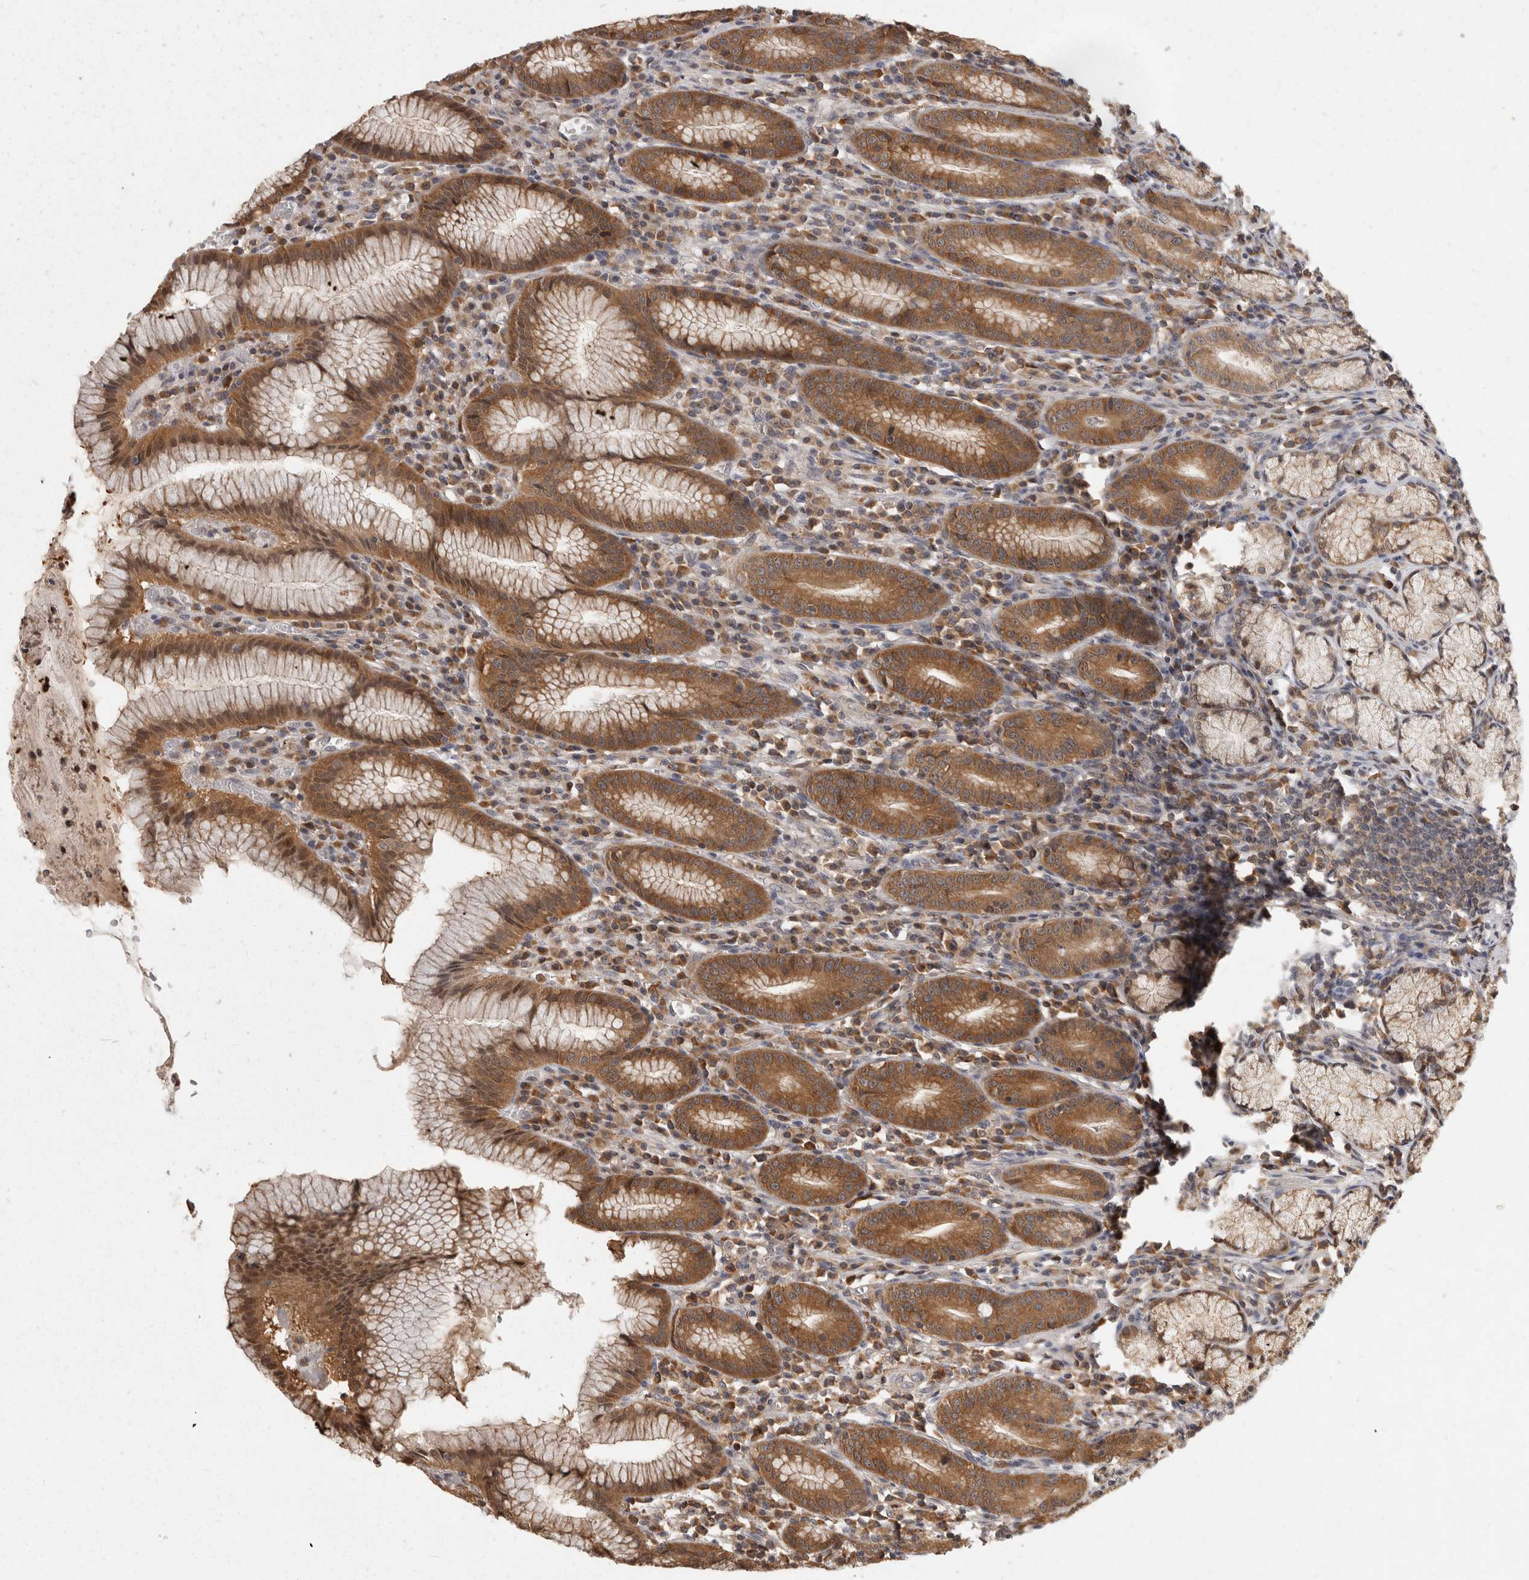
{"staining": {"intensity": "moderate", "quantity": ">75%", "location": "cytoplasmic/membranous"}, "tissue": "stomach", "cell_type": "Glandular cells", "image_type": "normal", "snomed": [{"axis": "morphology", "description": "Normal tissue, NOS"}, {"axis": "topography", "description": "Stomach"}], "caption": "The histopathology image displays a brown stain indicating the presence of a protein in the cytoplasmic/membranous of glandular cells in stomach. (Stains: DAB in brown, nuclei in blue, Microscopy: brightfield microscopy at high magnification).", "gene": "ACAT2", "patient": {"sex": "male", "age": 55}}